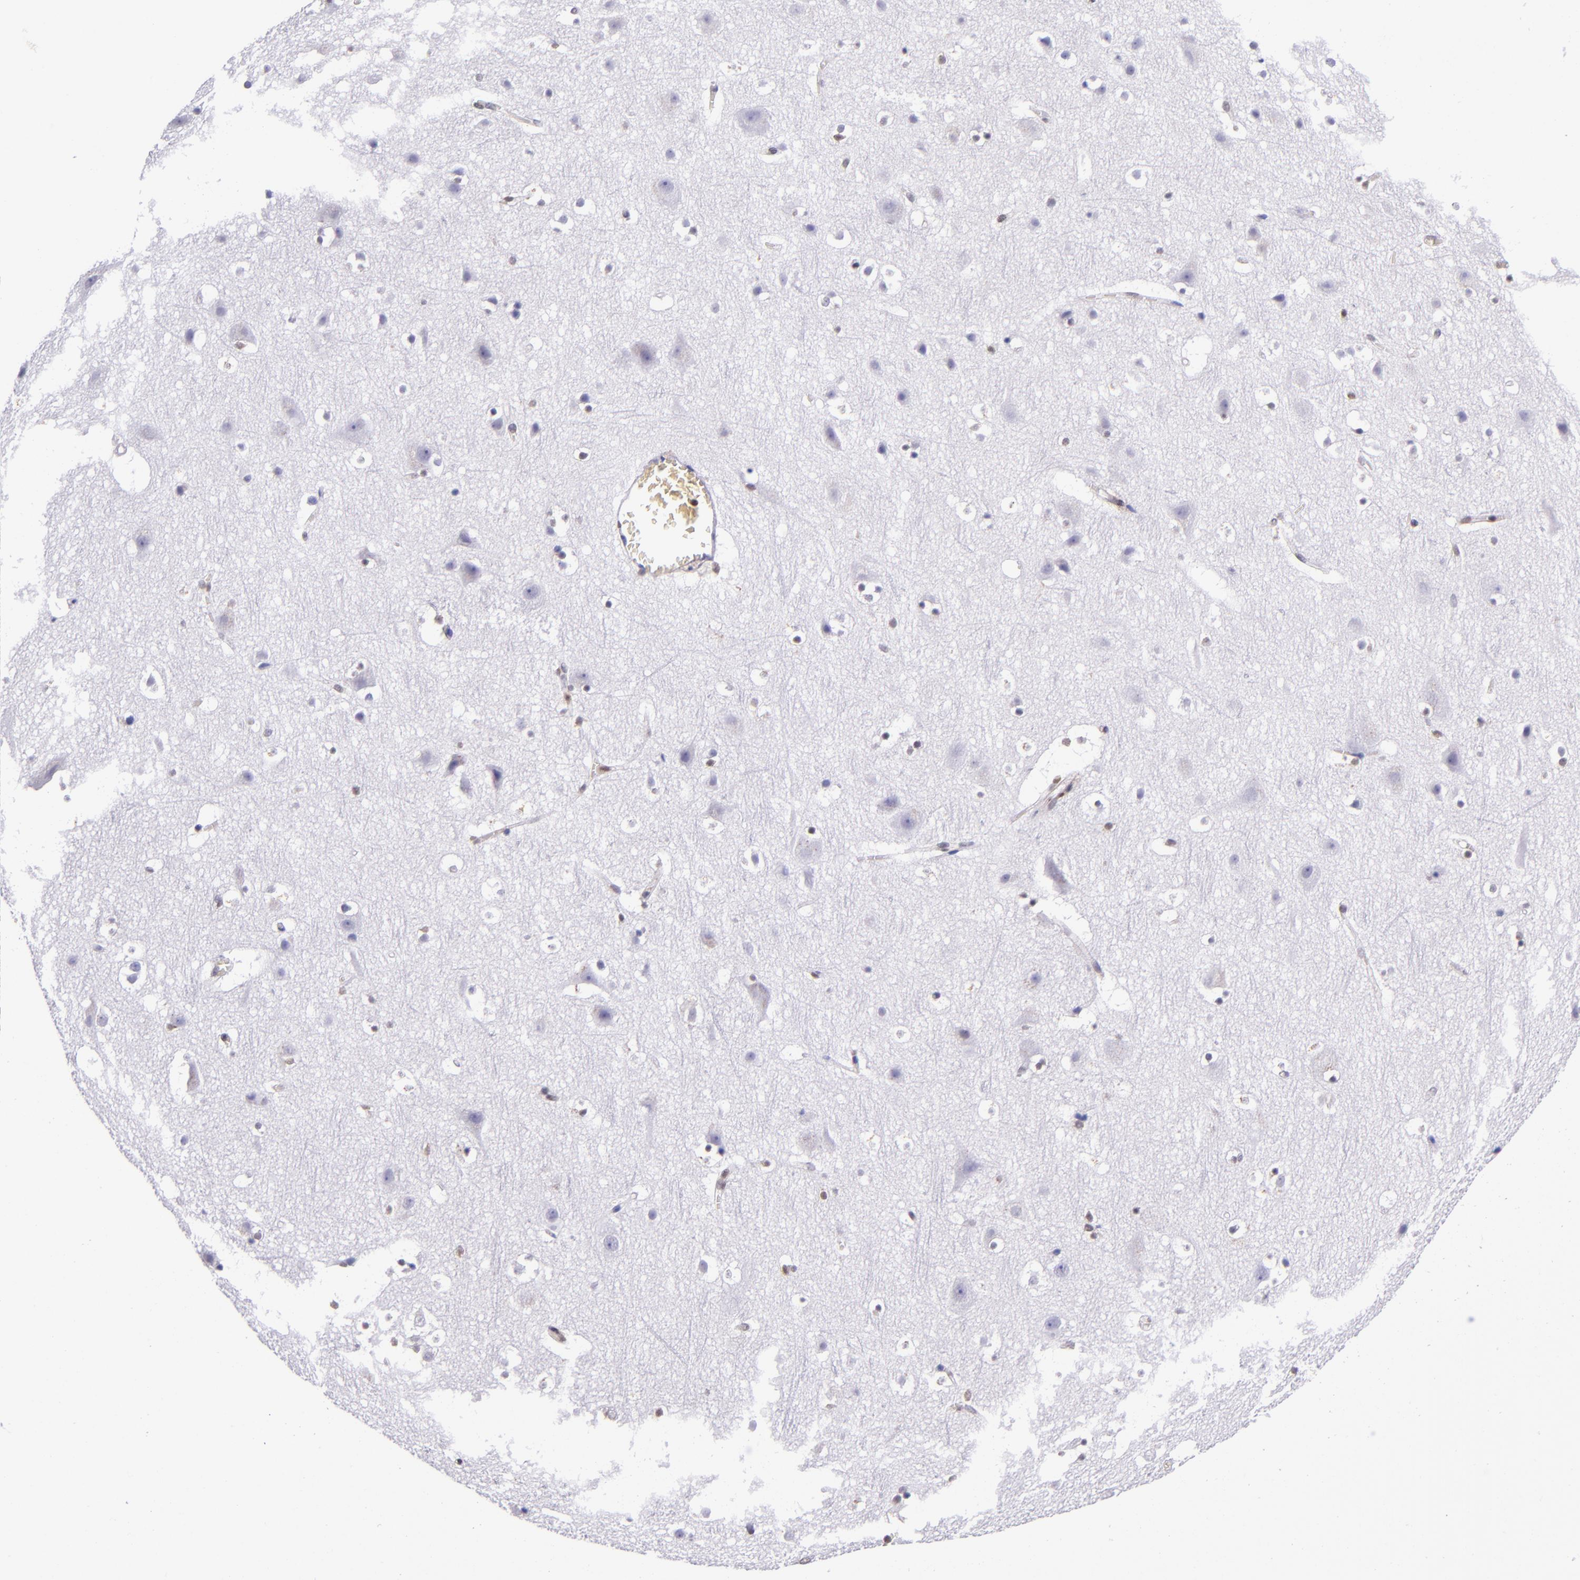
{"staining": {"intensity": "negative", "quantity": "none", "location": "none"}, "tissue": "cerebral cortex", "cell_type": "Endothelial cells", "image_type": "normal", "snomed": [{"axis": "morphology", "description": "Normal tissue, NOS"}, {"axis": "topography", "description": "Cerebral cortex"}], "caption": "There is no significant staining in endothelial cells of cerebral cortex. (Brightfield microscopy of DAB IHC at high magnification).", "gene": "MGMT", "patient": {"sex": "male", "age": 45}}